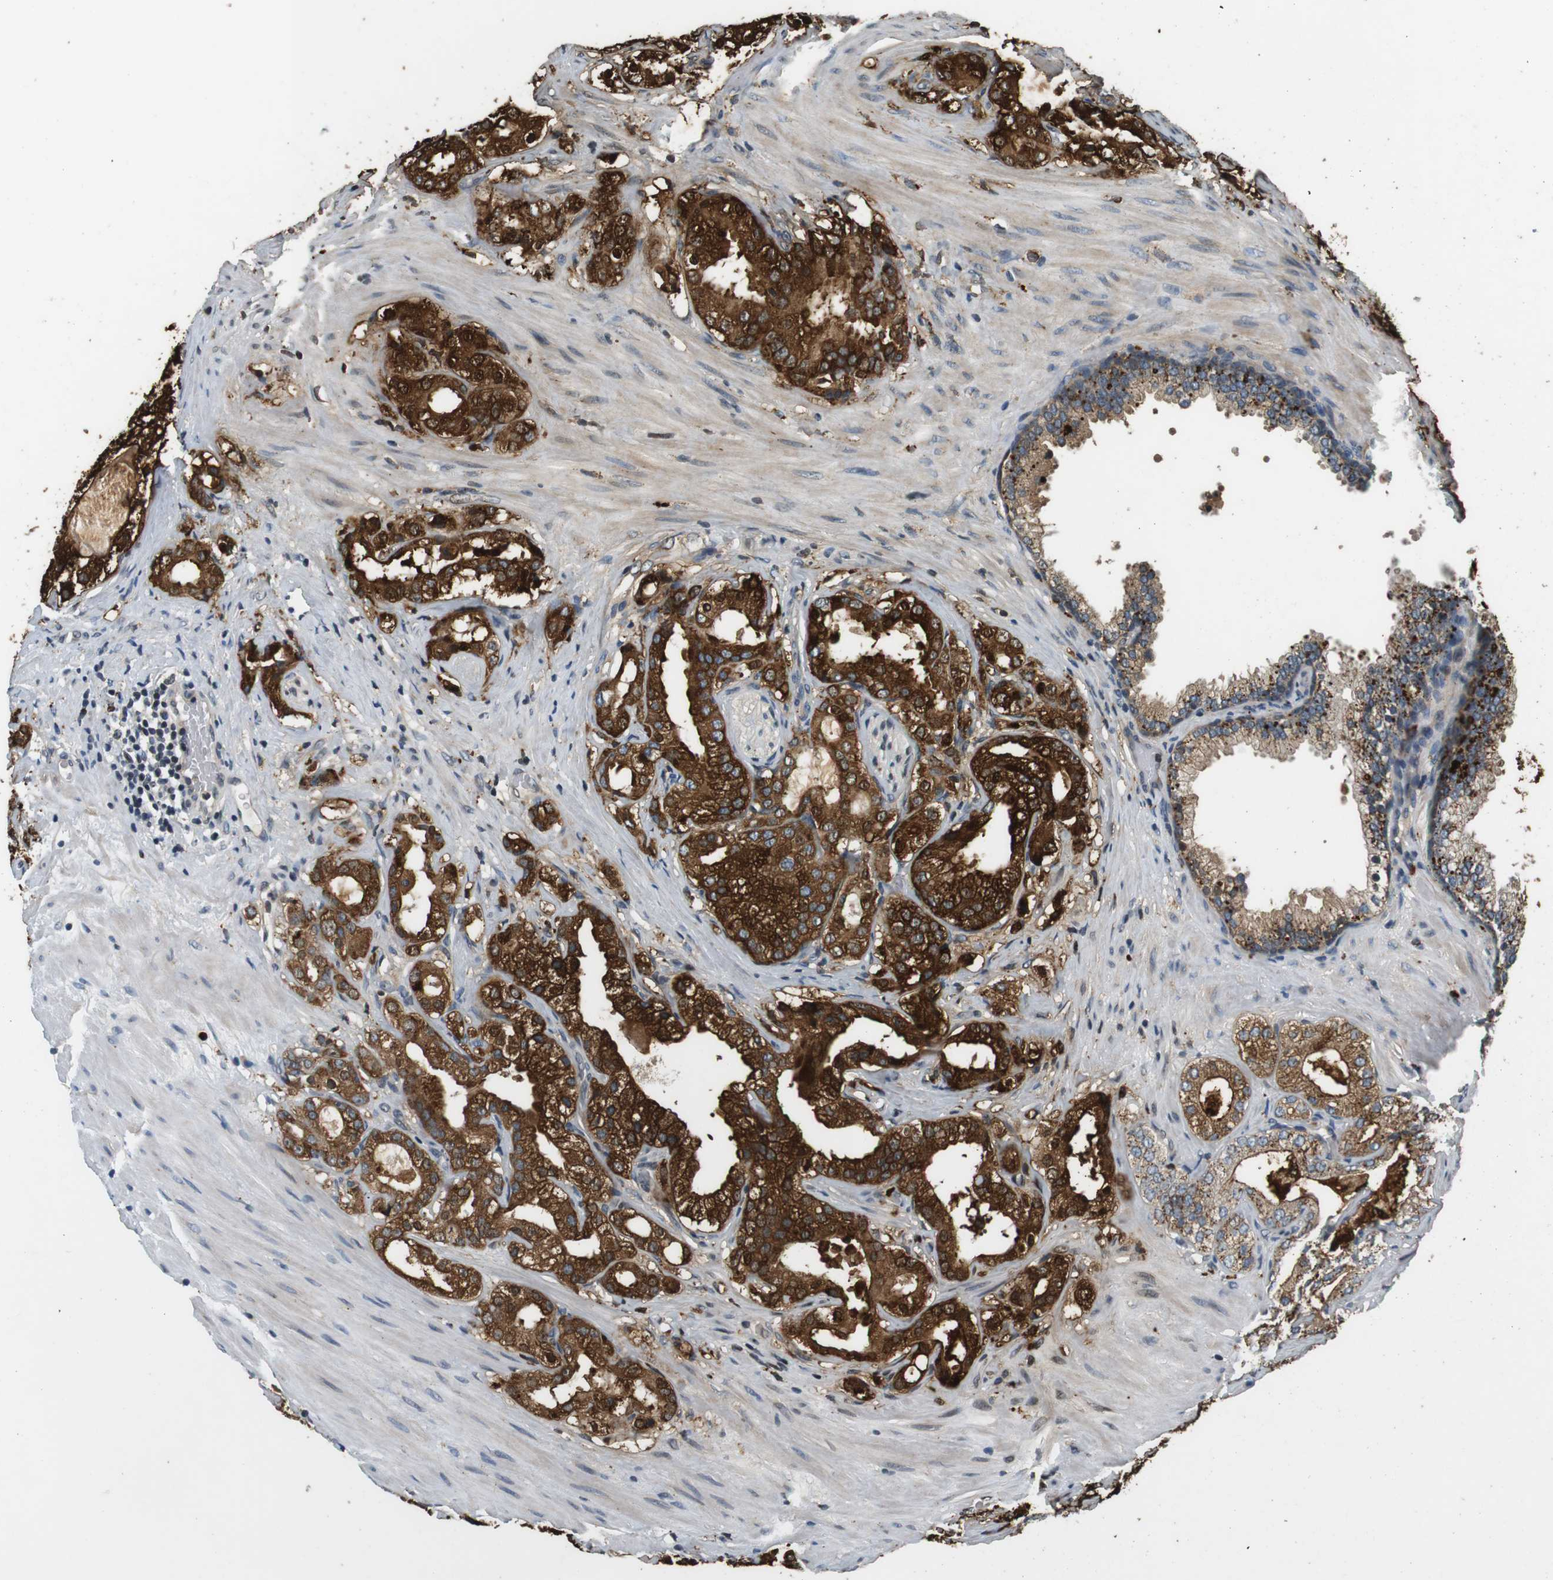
{"staining": {"intensity": "strong", "quantity": ">75%", "location": "cytoplasmic/membranous"}, "tissue": "prostate cancer", "cell_type": "Tumor cells", "image_type": "cancer", "snomed": [{"axis": "morphology", "description": "Adenocarcinoma, Low grade"}, {"axis": "topography", "description": "Prostate"}], "caption": "High-magnification brightfield microscopy of adenocarcinoma (low-grade) (prostate) stained with DAB (3,3'-diaminobenzidine) (brown) and counterstained with hematoxylin (blue). tumor cells exhibit strong cytoplasmic/membranous expression is seen in about>75% of cells.", "gene": "TXNRD1", "patient": {"sex": "male", "age": 59}}